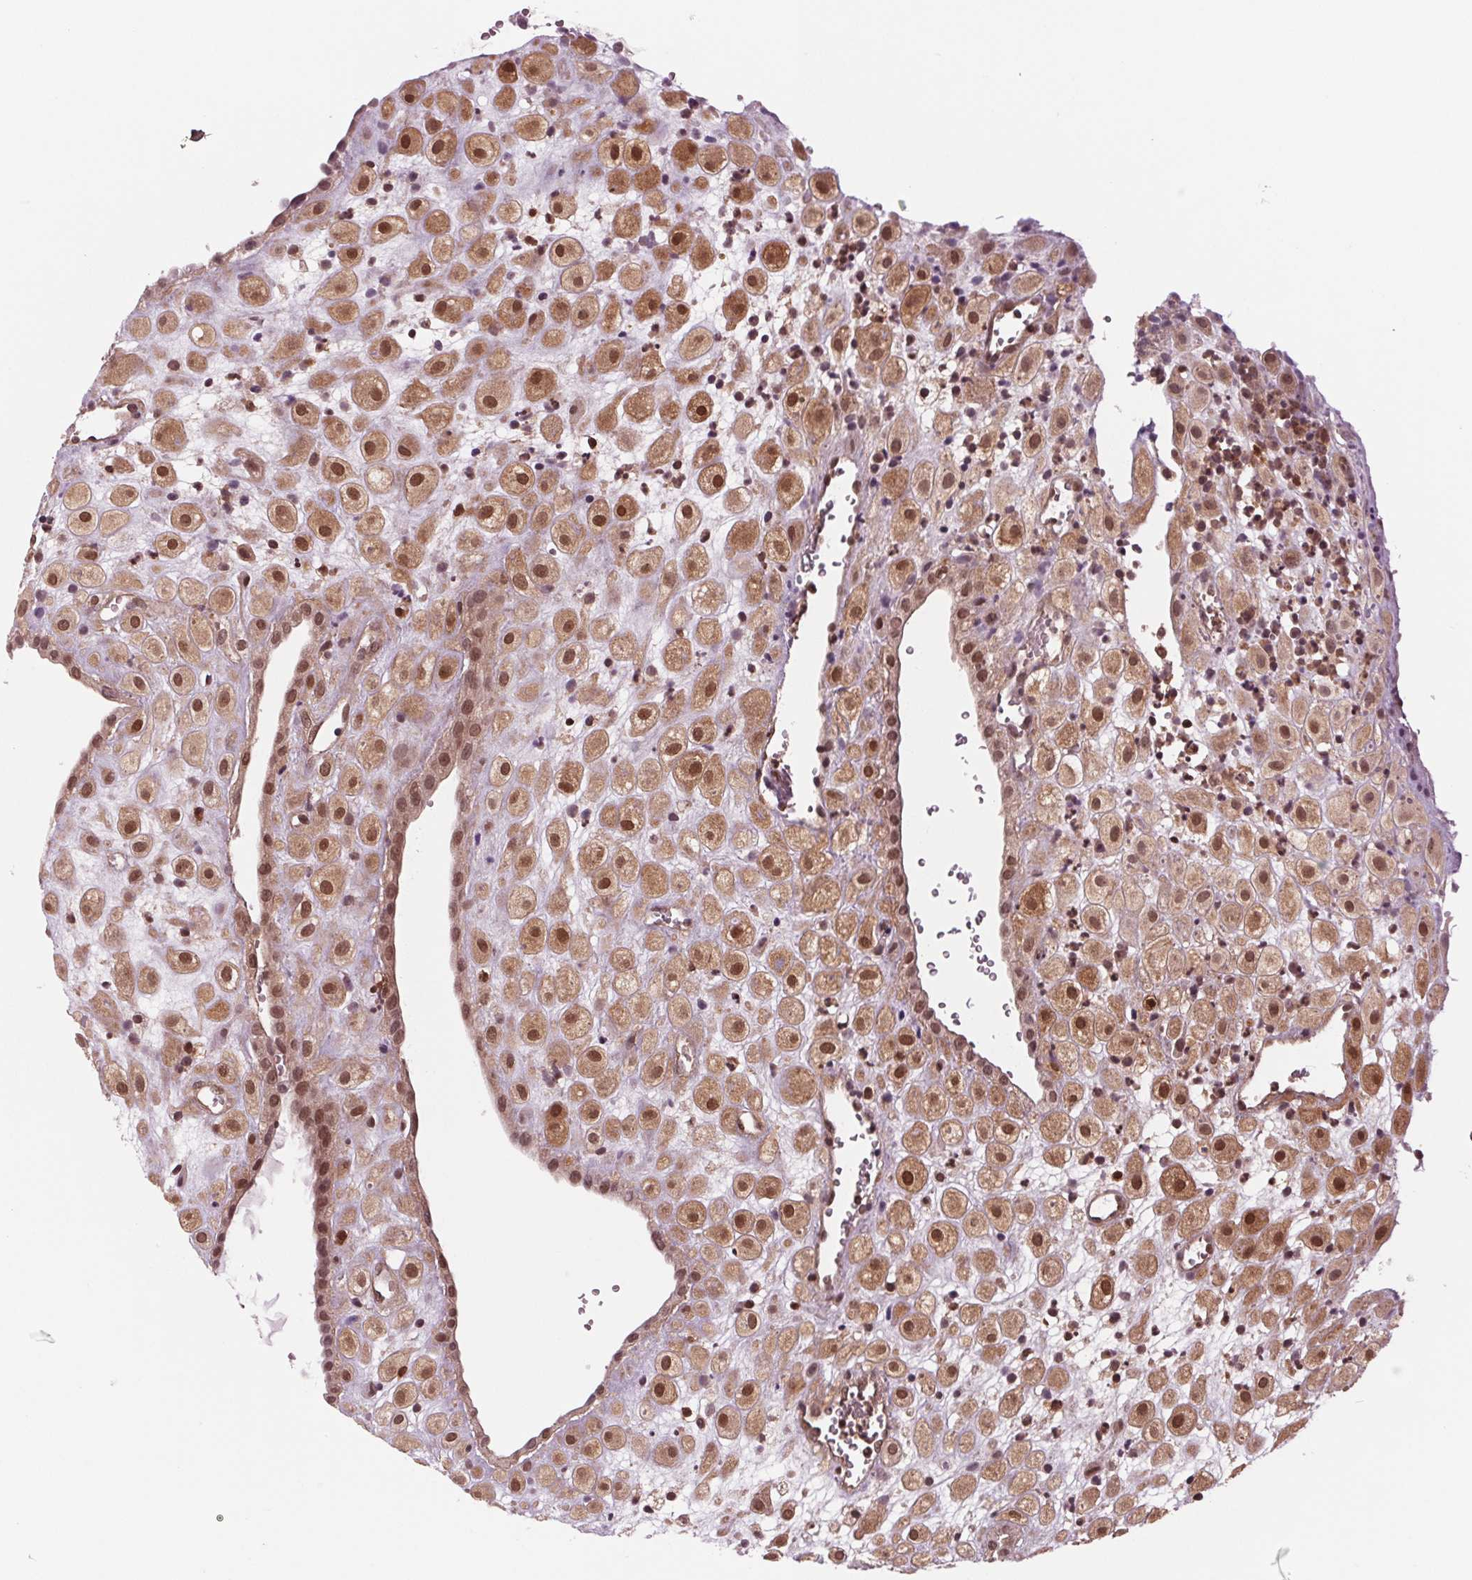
{"staining": {"intensity": "moderate", "quantity": ">75%", "location": "cytoplasmic/membranous,nuclear"}, "tissue": "placenta", "cell_type": "Decidual cells", "image_type": "normal", "snomed": [{"axis": "morphology", "description": "Normal tissue, NOS"}, {"axis": "topography", "description": "Placenta"}], "caption": "High-power microscopy captured an immunohistochemistry photomicrograph of normal placenta, revealing moderate cytoplasmic/membranous,nuclear staining in about >75% of decidual cells.", "gene": "STAT3", "patient": {"sex": "female", "age": 24}}